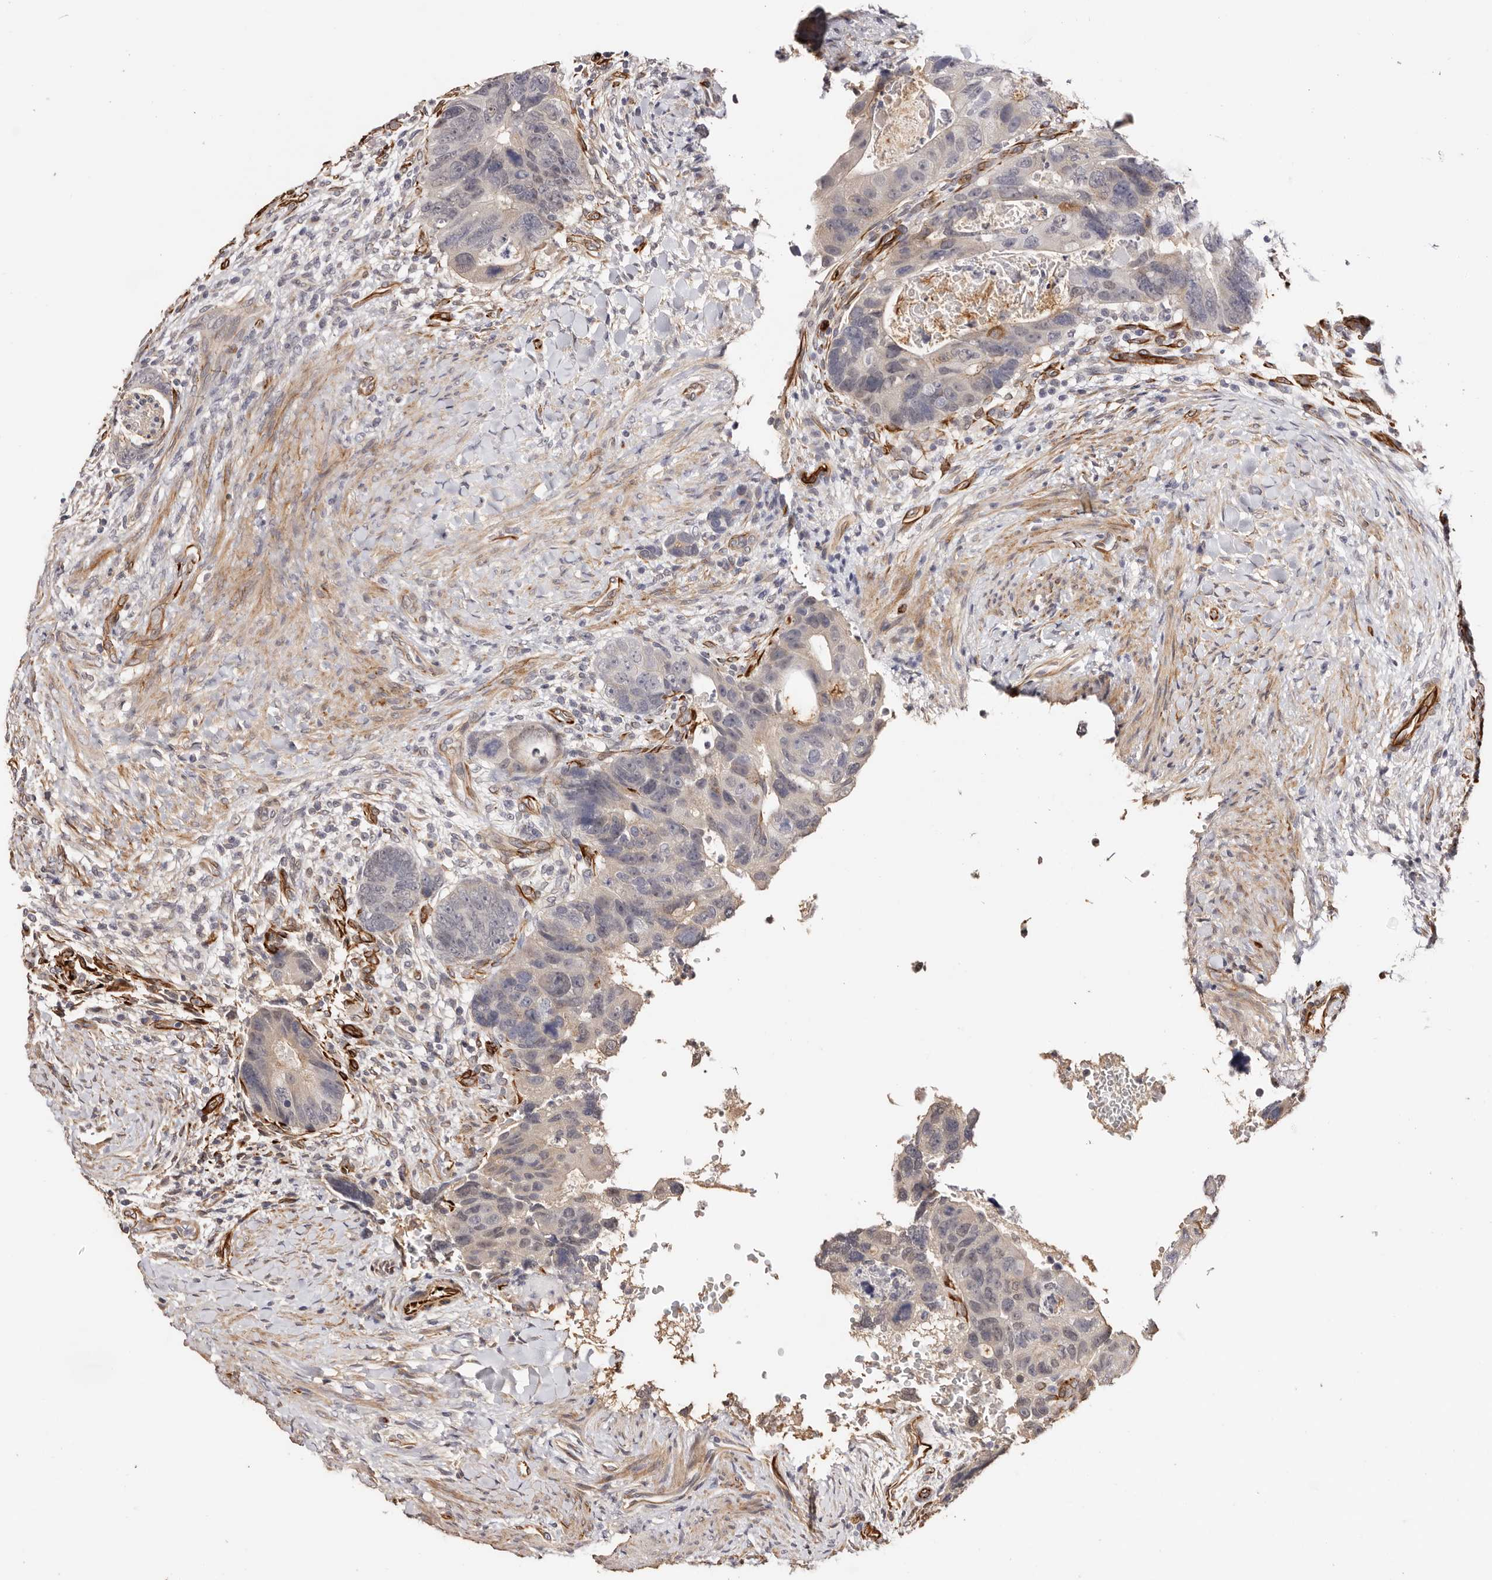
{"staining": {"intensity": "weak", "quantity": "<25%", "location": "cytoplasmic/membranous,nuclear"}, "tissue": "colorectal cancer", "cell_type": "Tumor cells", "image_type": "cancer", "snomed": [{"axis": "morphology", "description": "Adenocarcinoma, NOS"}, {"axis": "topography", "description": "Rectum"}], "caption": "Immunohistochemistry photomicrograph of neoplastic tissue: human adenocarcinoma (colorectal) stained with DAB (3,3'-diaminobenzidine) displays no significant protein staining in tumor cells.", "gene": "ZNF557", "patient": {"sex": "male", "age": 59}}